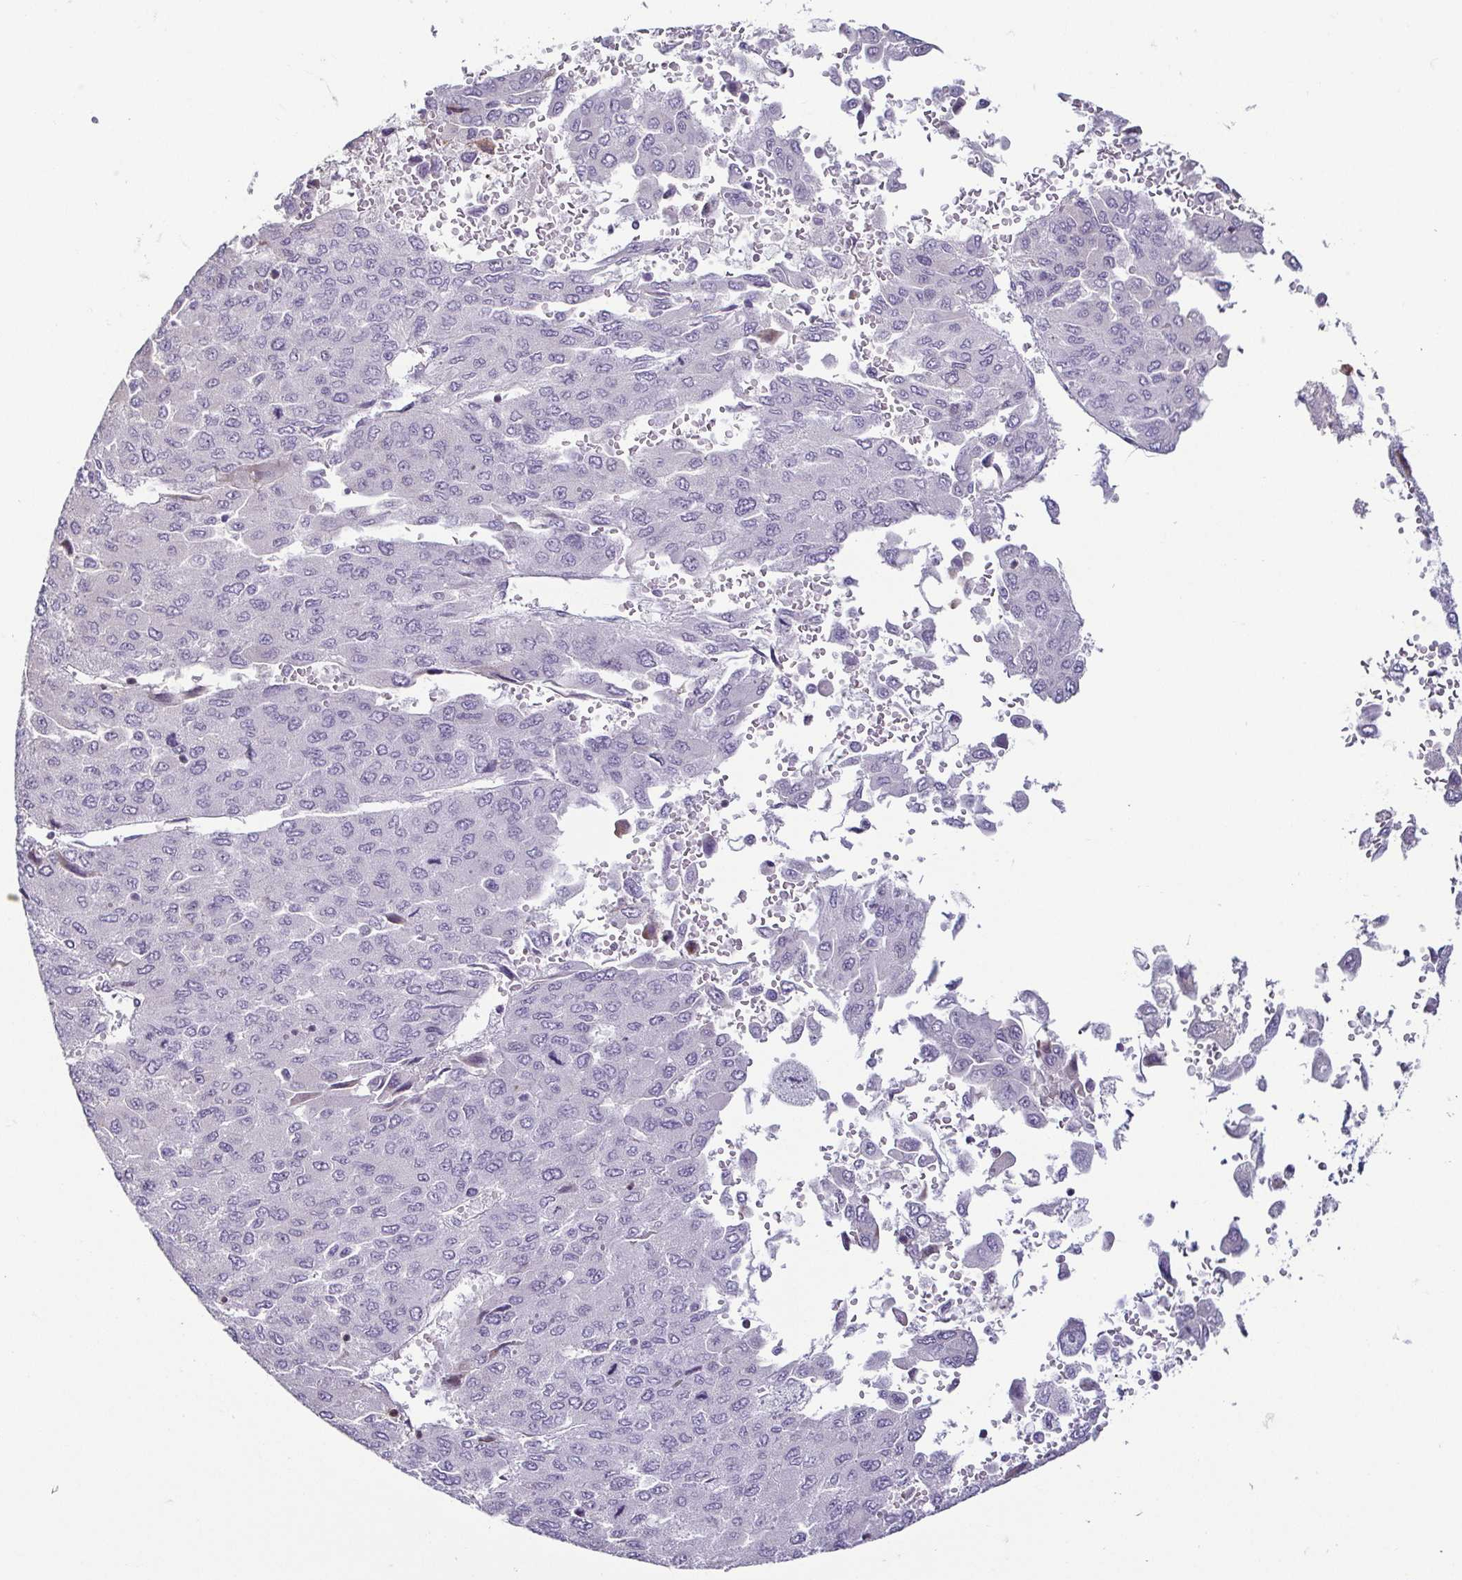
{"staining": {"intensity": "negative", "quantity": "none", "location": "none"}, "tissue": "liver cancer", "cell_type": "Tumor cells", "image_type": "cancer", "snomed": [{"axis": "morphology", "description": "Carcinoma, Hepatocellular, NOS"}, {"axis": "topography", "description": "Liver"}], "caption": "Immunohistochemistry histopathology image of neoplastic tissue: human hepatocellular carcinoma (liver) stained with DAB (3,3'-diaminobenzidine) exhibits no significant protein staining in tumor cells.", "gene": "HOPX", "patient": {"sex": "female", "age": 41}}